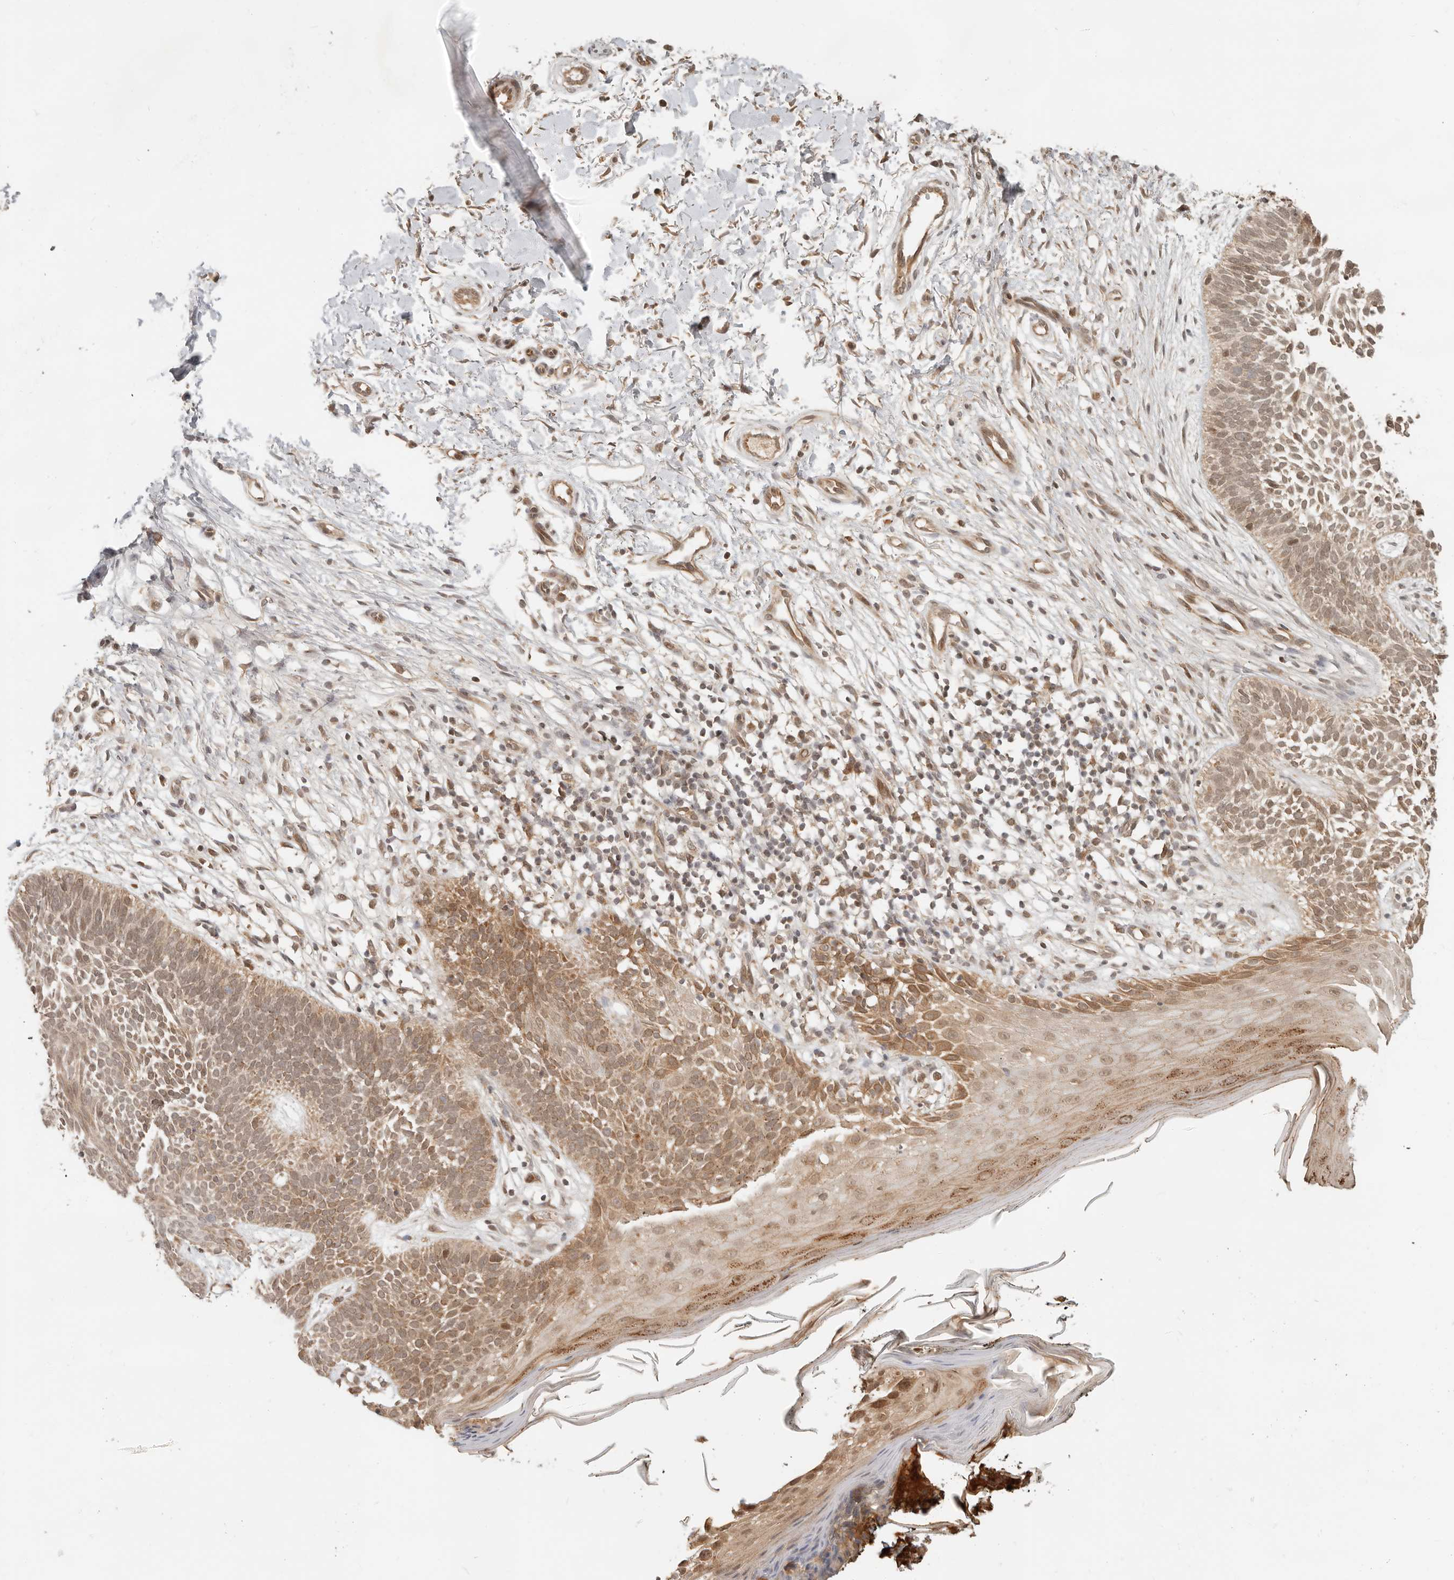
{"staining": {"intensity": "moderate", "quantity": "25%-75%", "location": "cytoplasmic/membranous,nuclear"}, "tissue": "skin cancer", "cell_type": "Tumor cells", "image_type": "cancer", "snomed": [{"axis": "morphology", "description": "Basal cell carcinoma"}, {"axis": "topography", "description": "Skin"}], "caption": "An IHC micrograph of neoplastic tissue is shown. Protein staining in brown labels moderate cytoplasmic/membranous and nuclear positivity in skin cancer within tumor cells.", "gene": "BAALC", "patient": {"sex": "female", "age": 64}}